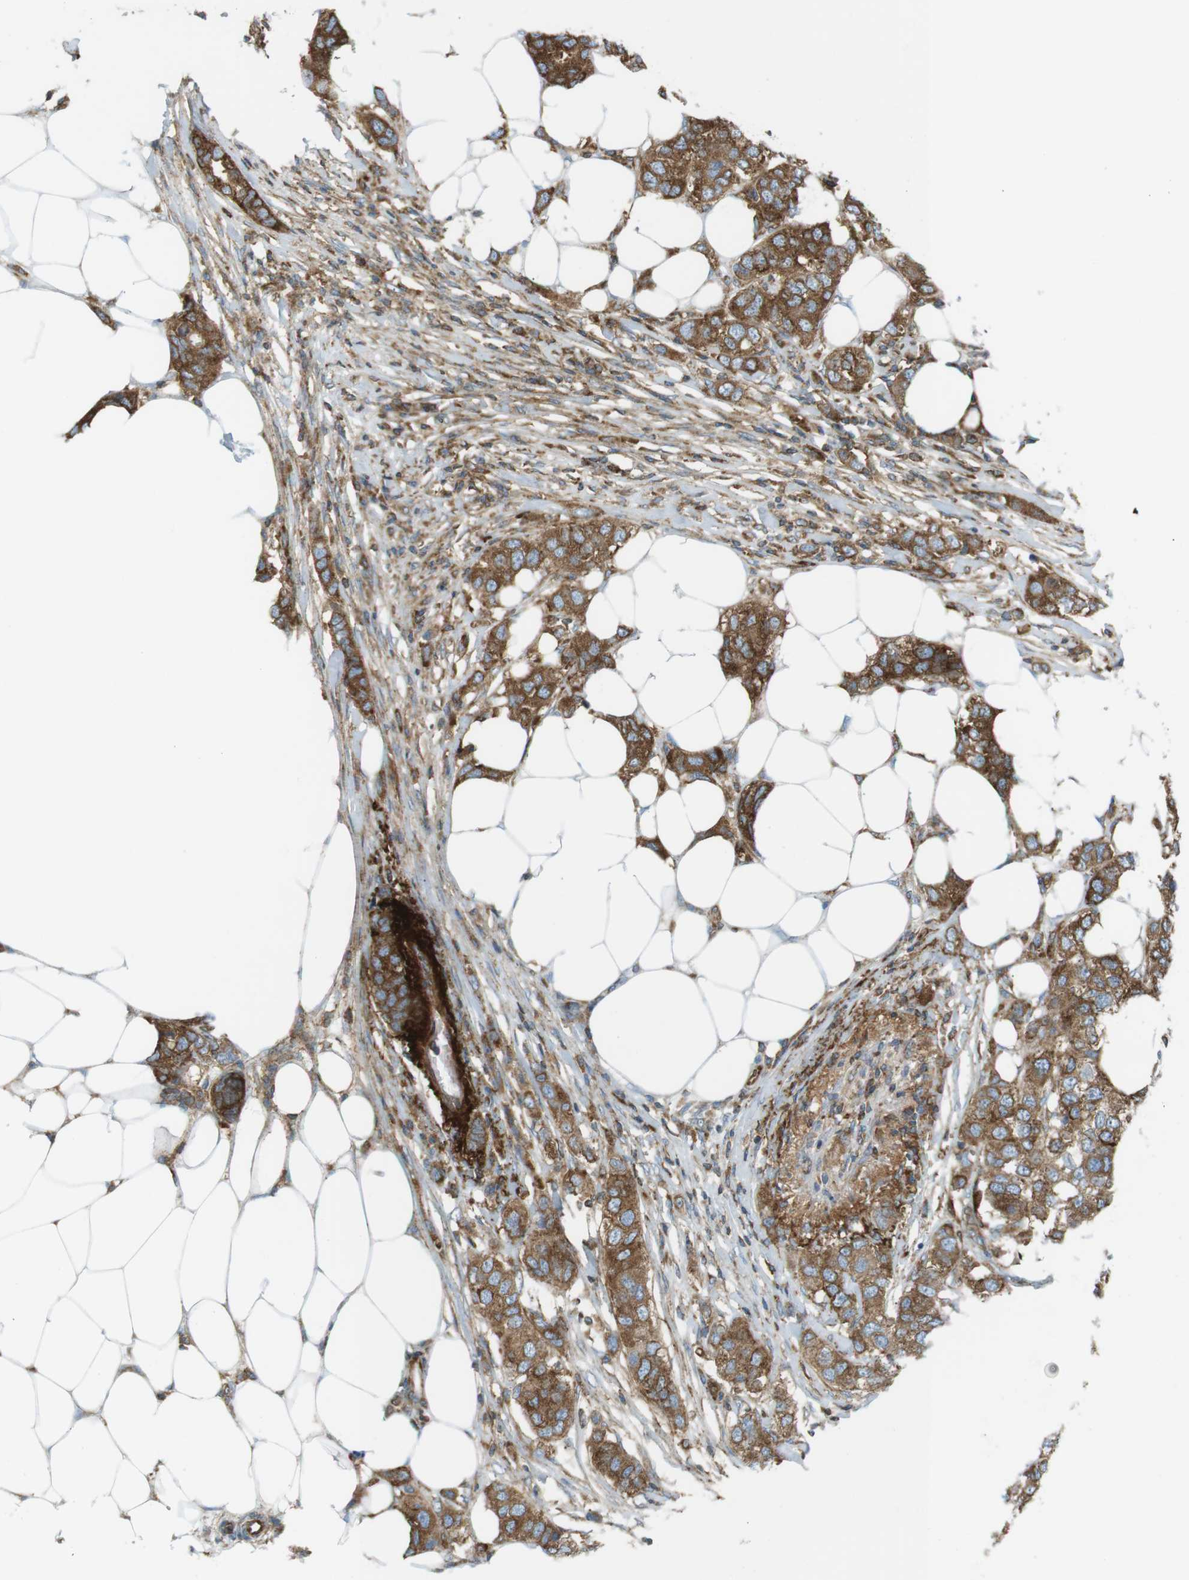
{"staining": {"intensity": "moderate", "quantity": ">75%", "location": "cytoplasmic/membranous"}, "tissue": "breast cancer", "cell_type": "Tumor cells", "image_type": "cancer", "snomed": [{"axis": "morphology", "description": "Duct carcinoma"}, {"axis": "topography", "description": "Breast"}], "caption": "Breast cancer tissue reveals moderate cytoplasmic/membranous positivity in about >75% of tumor cells", "gene": "FLII", "patient": {"sex": "female", "age": 50}}